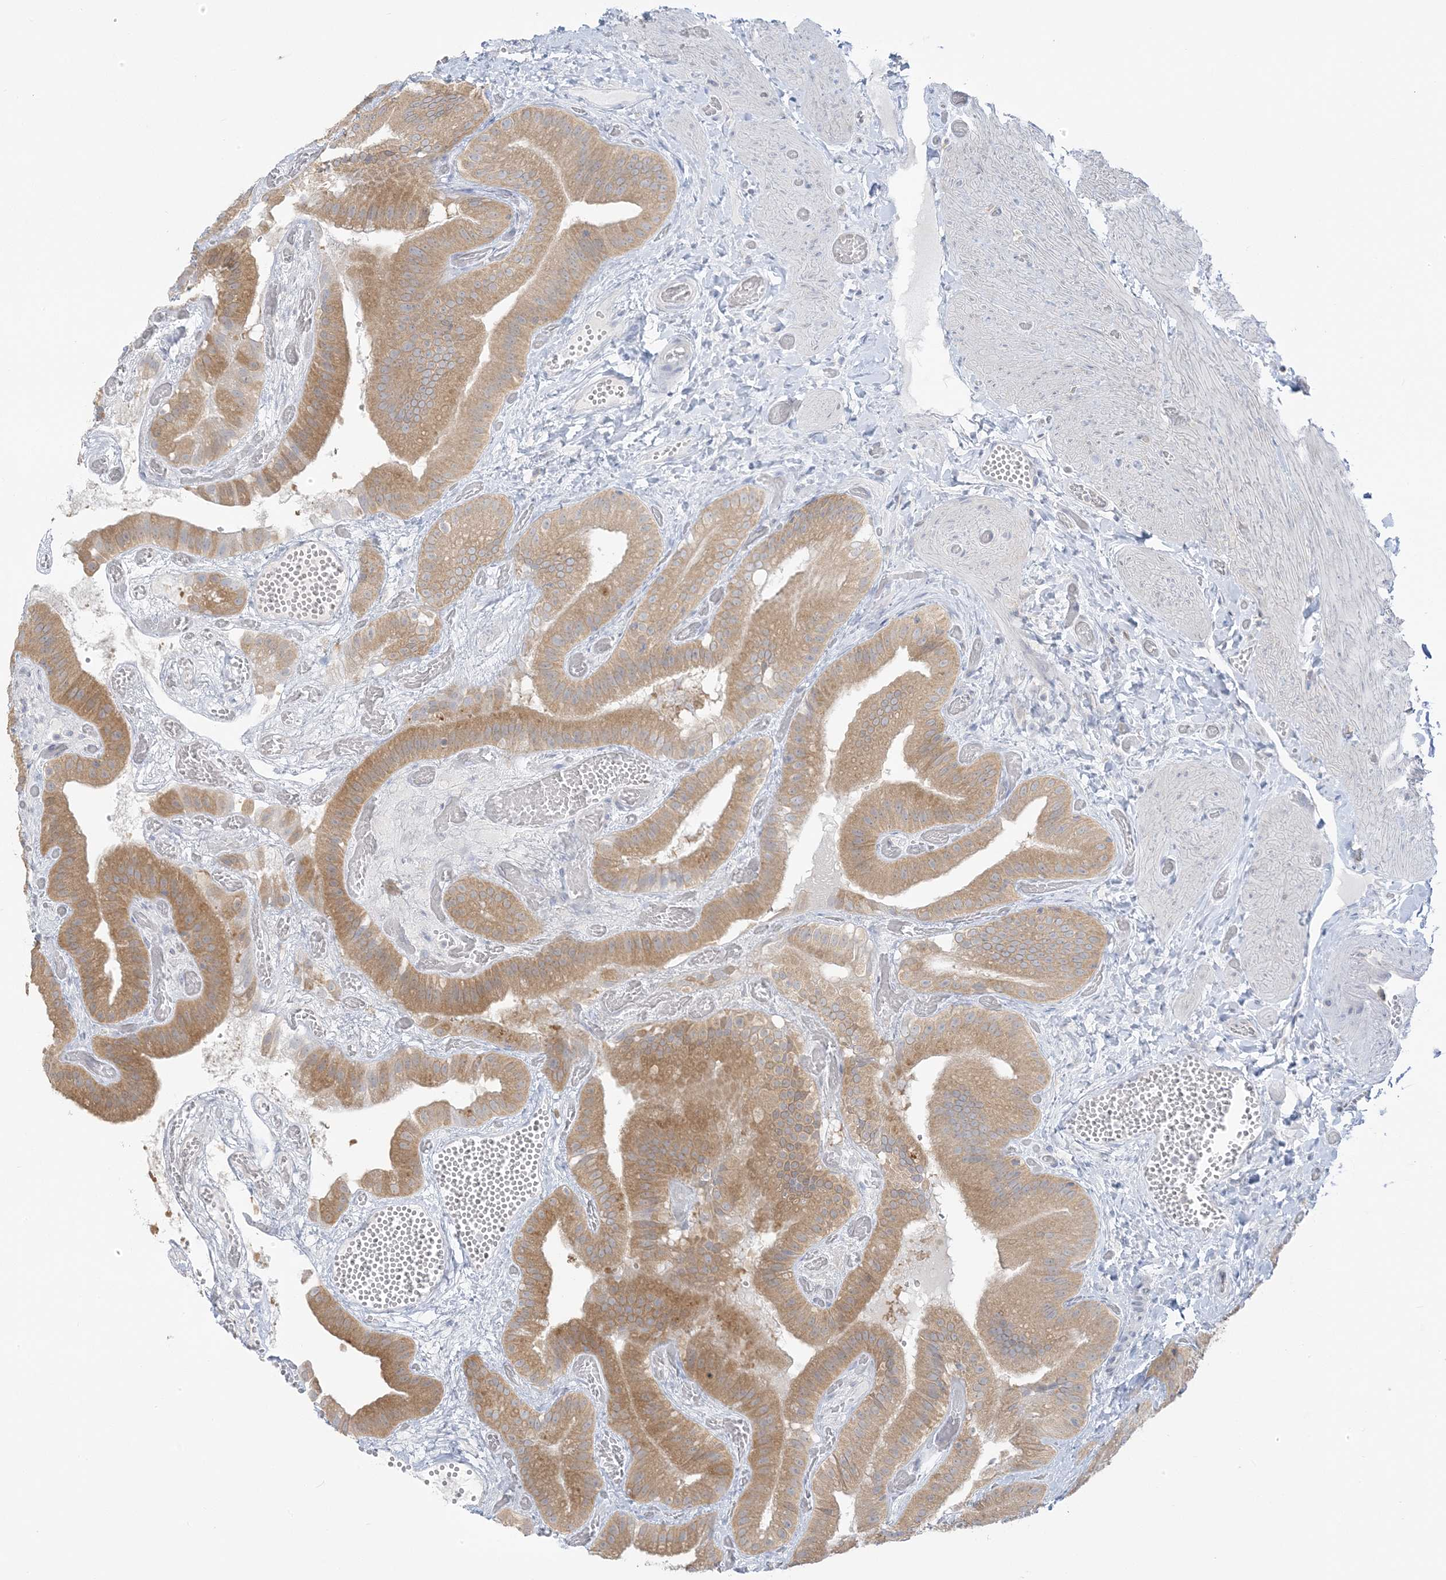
{"staining": {"intensity": "moderate", "quantity": ">75%", "location": "cytoplasmic/membranous"}, "tissue": "gallbladder", "cell_type": "Glandular cells", "image_type": "normal", "snomed": [{"axis": "morphology", "description": "Normal tissue, NOS"}, {"axis": "topography", "description": "Gallbladder"}], "caption": "This image displays immunohistochemistry (IHC) staining of benign human gallbladder, with medium moderate cytoplasmic/membranous staining in approximately >75% of glandular cells.", "gene": "EEFSEC", "patient": {"sex": "female", "age": 64}}